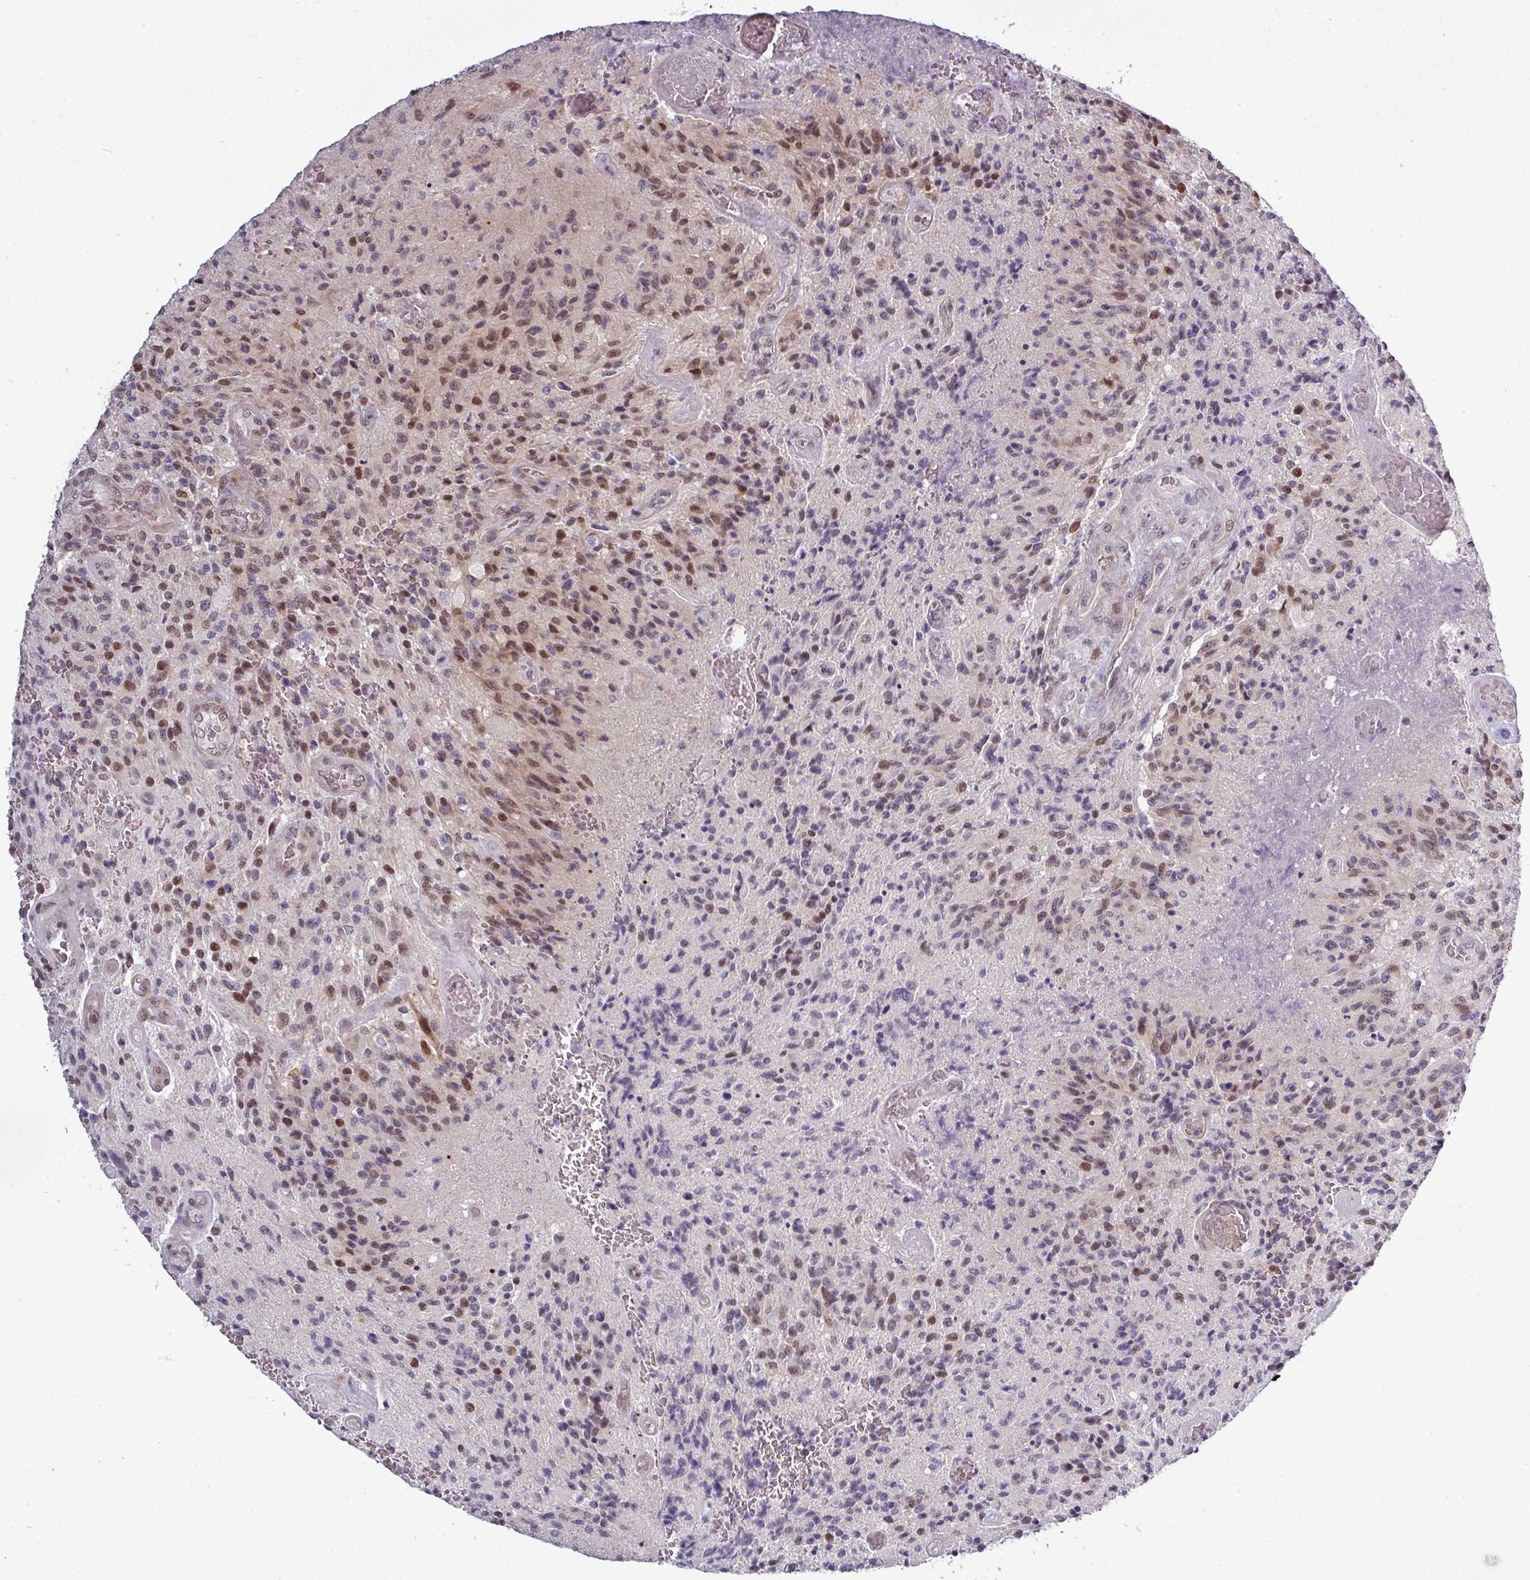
{"staining": {"intensity": "moderate", "quantity": "25%-75%", "location": "cytoplasmic/membranous,nuclear"}, "tissue": "glioma", "cell_type": "Tumor cells", "image_type": "cancer", "snomed": [{"axis": "morphology", "description": "Normal tissue, NOS"}, {"axis": "morphology", "description": "Glioma, malignant, High grade"}, {"axis": "topography", "description": "Cerebral cortex"}], "caption": "Immunohistochemical staining of glioma displays medium levels of moderate cytoplasmic/membranous and nuclear staining in approximately 25%-75% of tumor cells.", "gene": "PRAMEF12", "patient": {"sex": "male", "age": 56}}